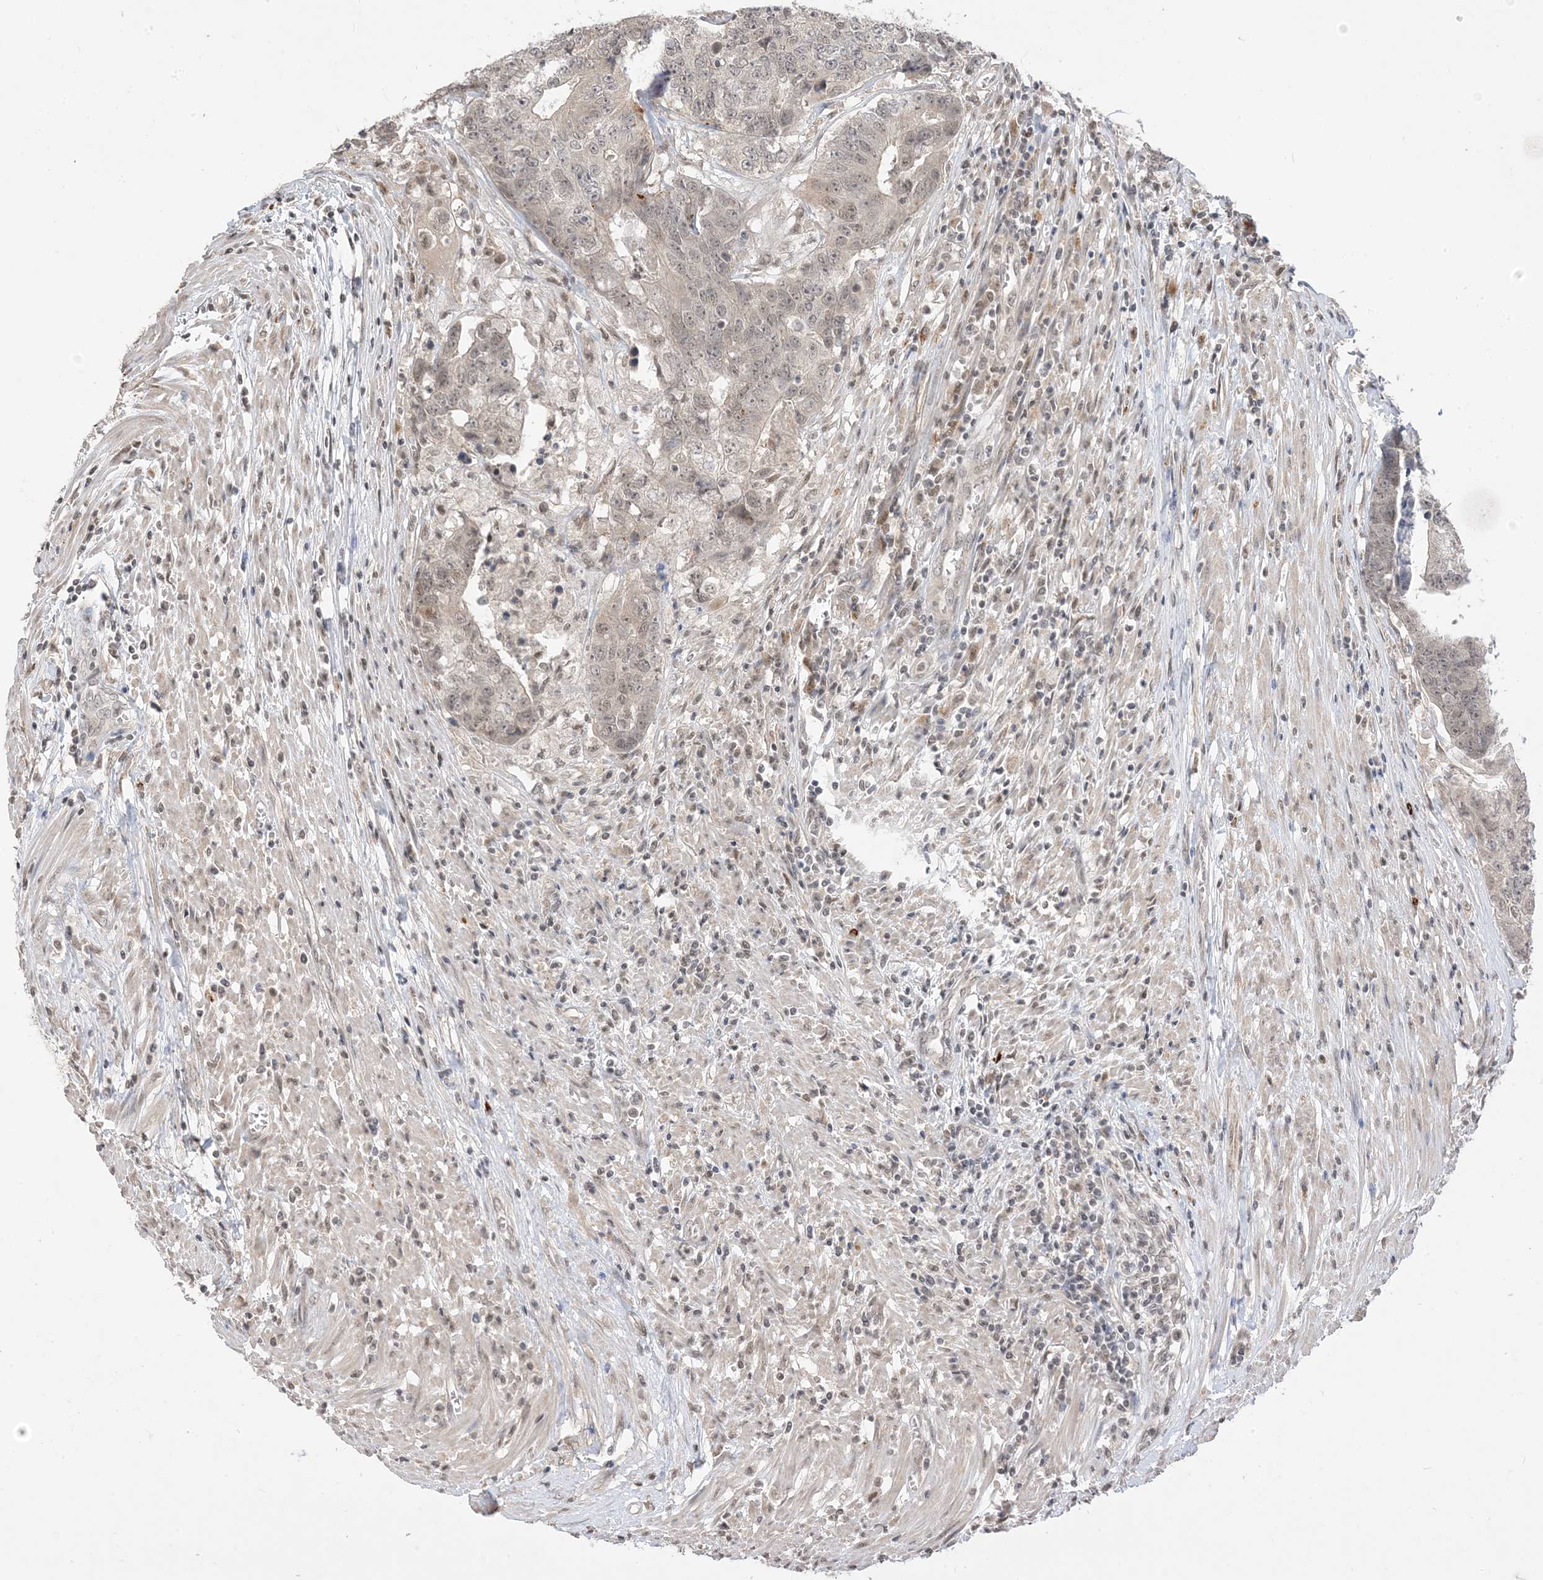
{"staining": {"intensity": "weak", "quantity": "25%-75%", "location": "nuclear"}, "tissue": "colorectal cancer", "cell_type": "Tumor cells", "image_type": "cancer", "snomed": [{"axis": "morphology", "description": "Adenocarcinoma, NOS"}, {"axis": "topography", "description": "Colon"}], "caption": "Colorectal adenocarcinoma tissue shows weak nuclear positivity in approximately 25%-75% of tumor cells", "gene": "RANBP9", "patient": {"sex": "female", "age": 67}}